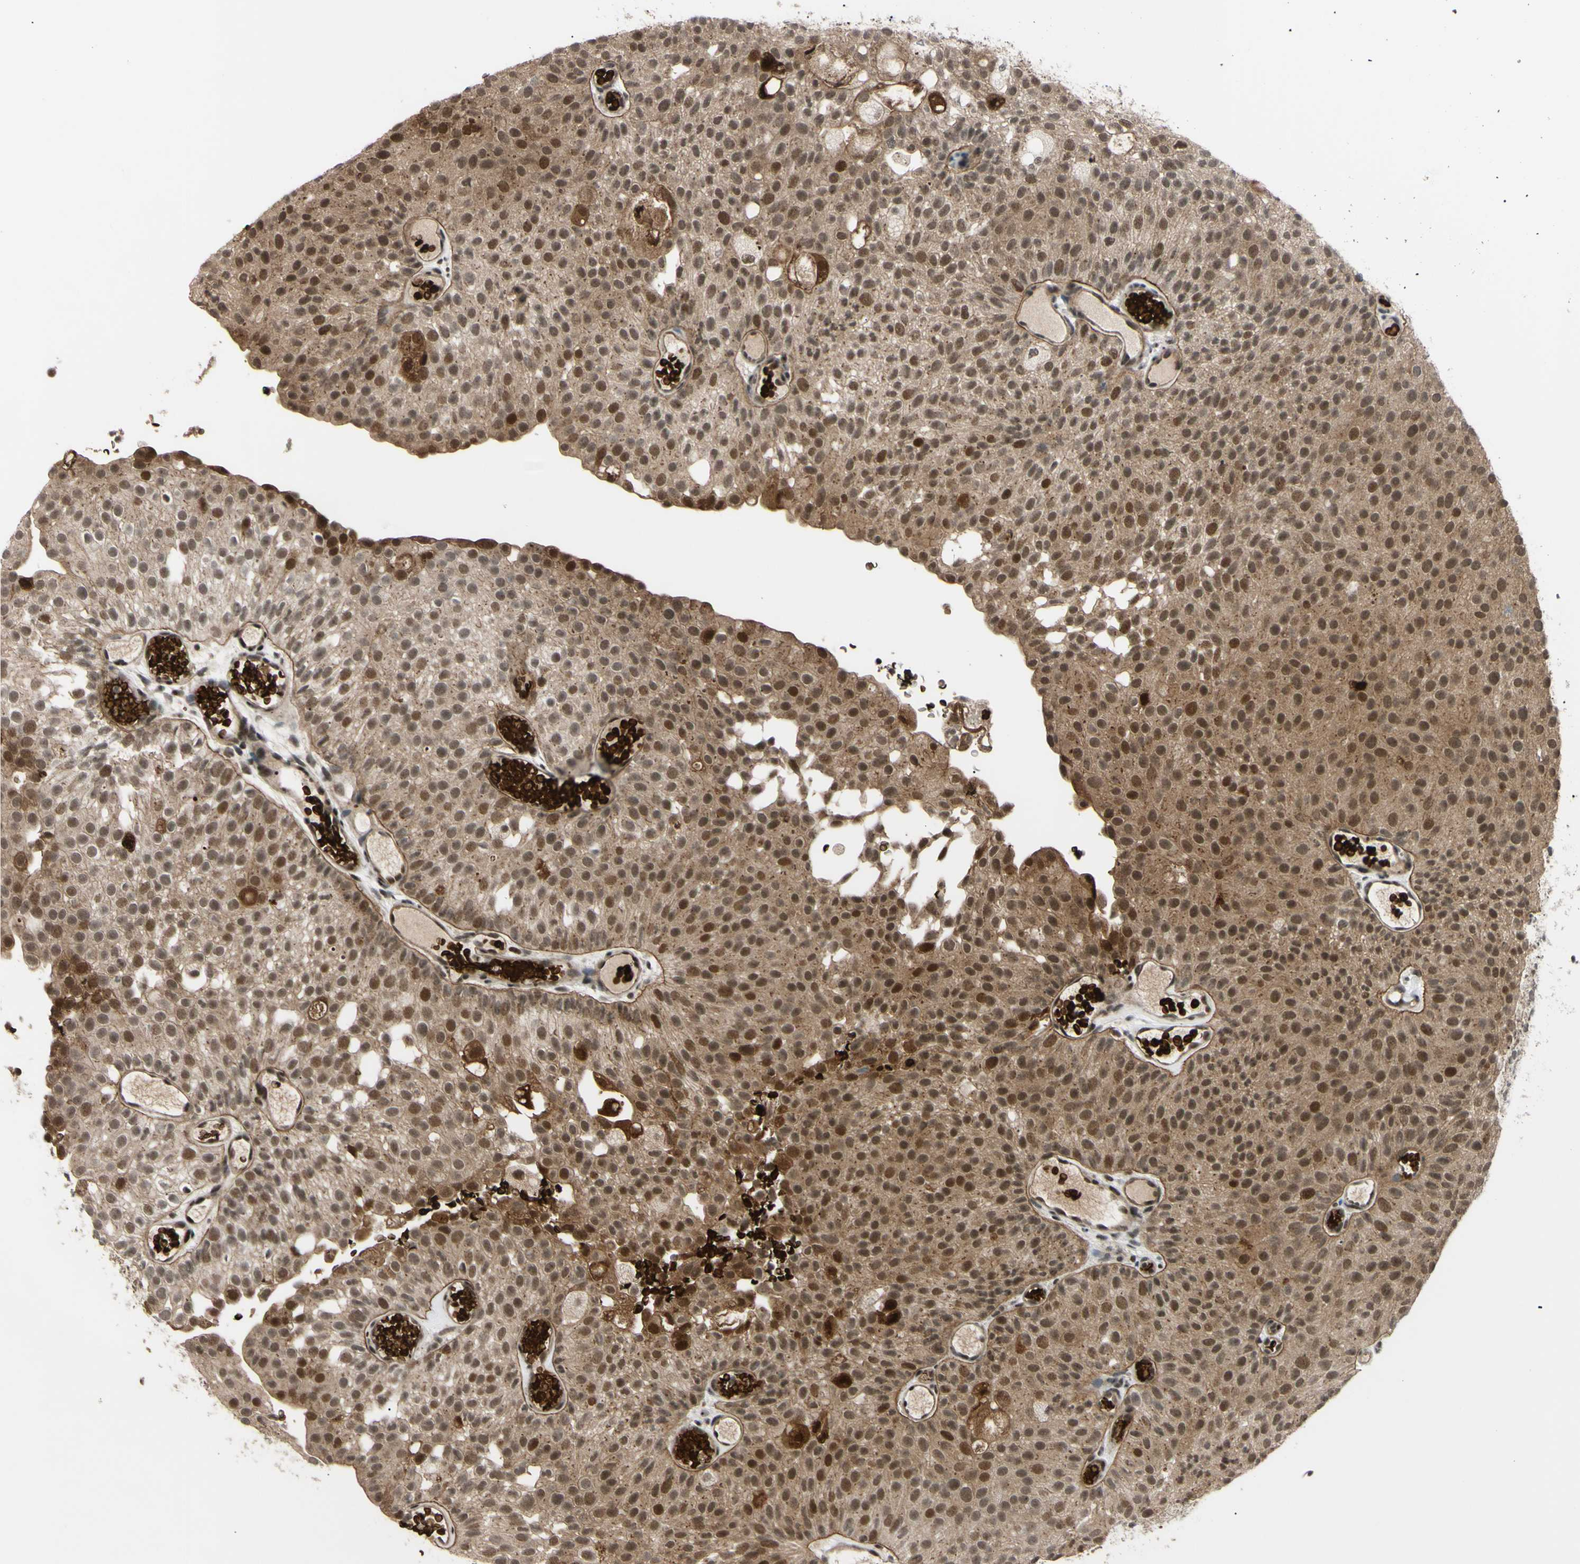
{"staining": {"intensity": "moderate", "quantity": ">75%", "location": "cytoplasmic/membranous,nuclear"}, "tissue": "urothelial cancer", "cell_type": "Tumor cells", "image_type": "cancer", "snomed": [{"axis": "morphology", "description": "Urothelial carcinoma, Low grade"}, {"axis": "topography", "description": "Urinary bladder"}], "caption": "This histopathology image displays immunohistochemistry (IHC) staining of urothelial cancer, with medium moderate cytoplasmic/membranous and nuclear staining in approximately >75% of tumor cells.", "gene": "THAP12", "patient": {"sex": "male", "age": 78}}